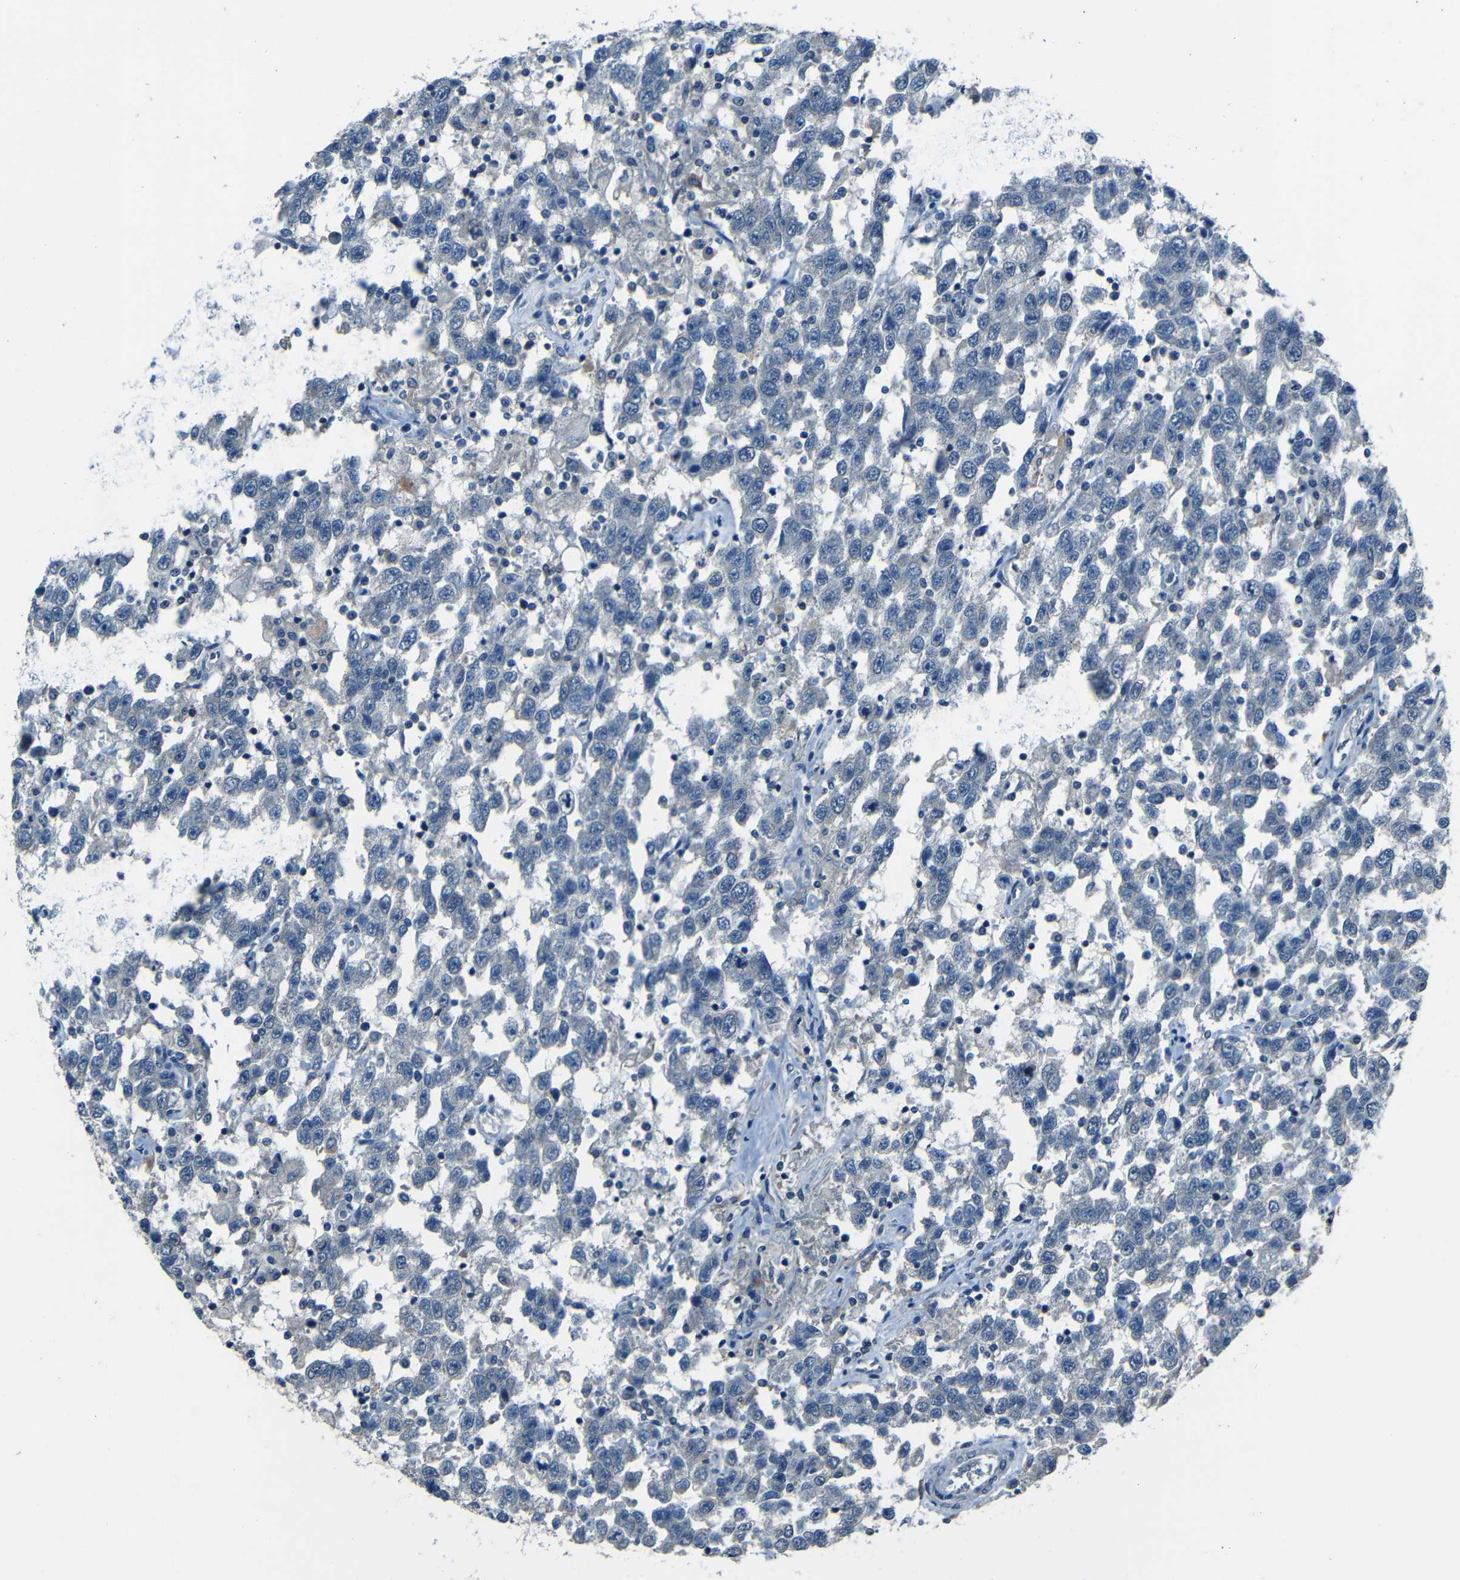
{"staining": {"intensity": "negative", "quantity": "none", "location": "none"}, "tissue": "testis cancer", "cell_type": "Tumor cells", "image_type": "cancer", "snomed": [{"axis": "morphology", "description": "Seminoma, NOS"}, {"axis": "topography", "description": "Testis"}], "caption": "Tumor cells show no significant protein expression in testis cancer.", "gene": "SLA", "patient": {"sex": "male", "age": 41}}